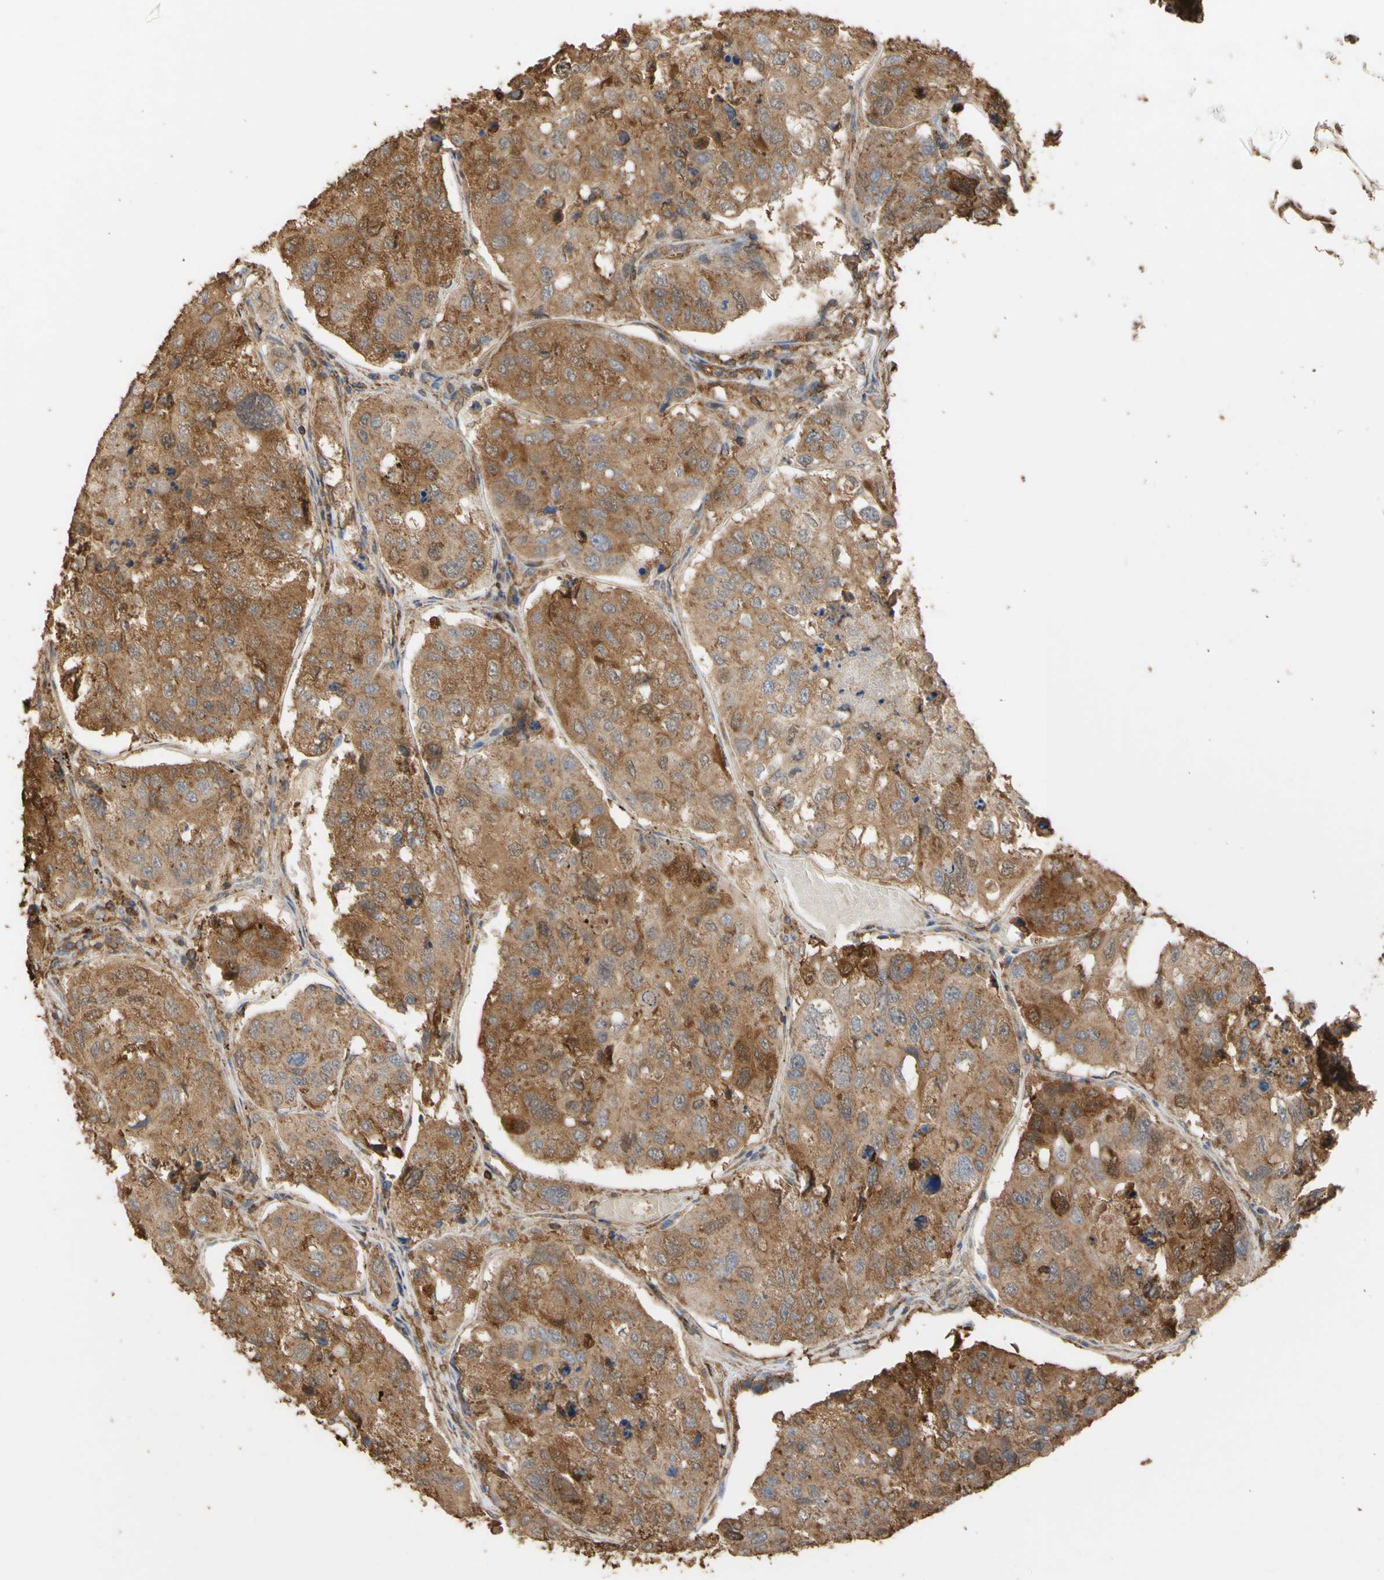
{"staining": {"intensity": "moderate", "quantity": ">75%", "location": "cytoplasmic/membranous"}, "tissue": "urothelial cancer", "cell_type": "Tumor cells", "image_type": "cancer", "snomed": [{"axis": "morphology", "description": "Urothelial carcinoma, High grade"}, {"axis": "topography", "description": "Lymph node"}, {"axis": "topography", "description": "Urinary bladder"}], "caption": "Protein staining of urothelial carcinoma (high-grade) tissue reveals moderate cytoplasmic/membranous positivity in approximately >75% of tumor cells. Immunohistochemistry (ihc) stains the protein of interest in brown and the nuclei are stained blue.", "gene": "ALDH9A1", "patient": {"sex": "male", "age": 51}}